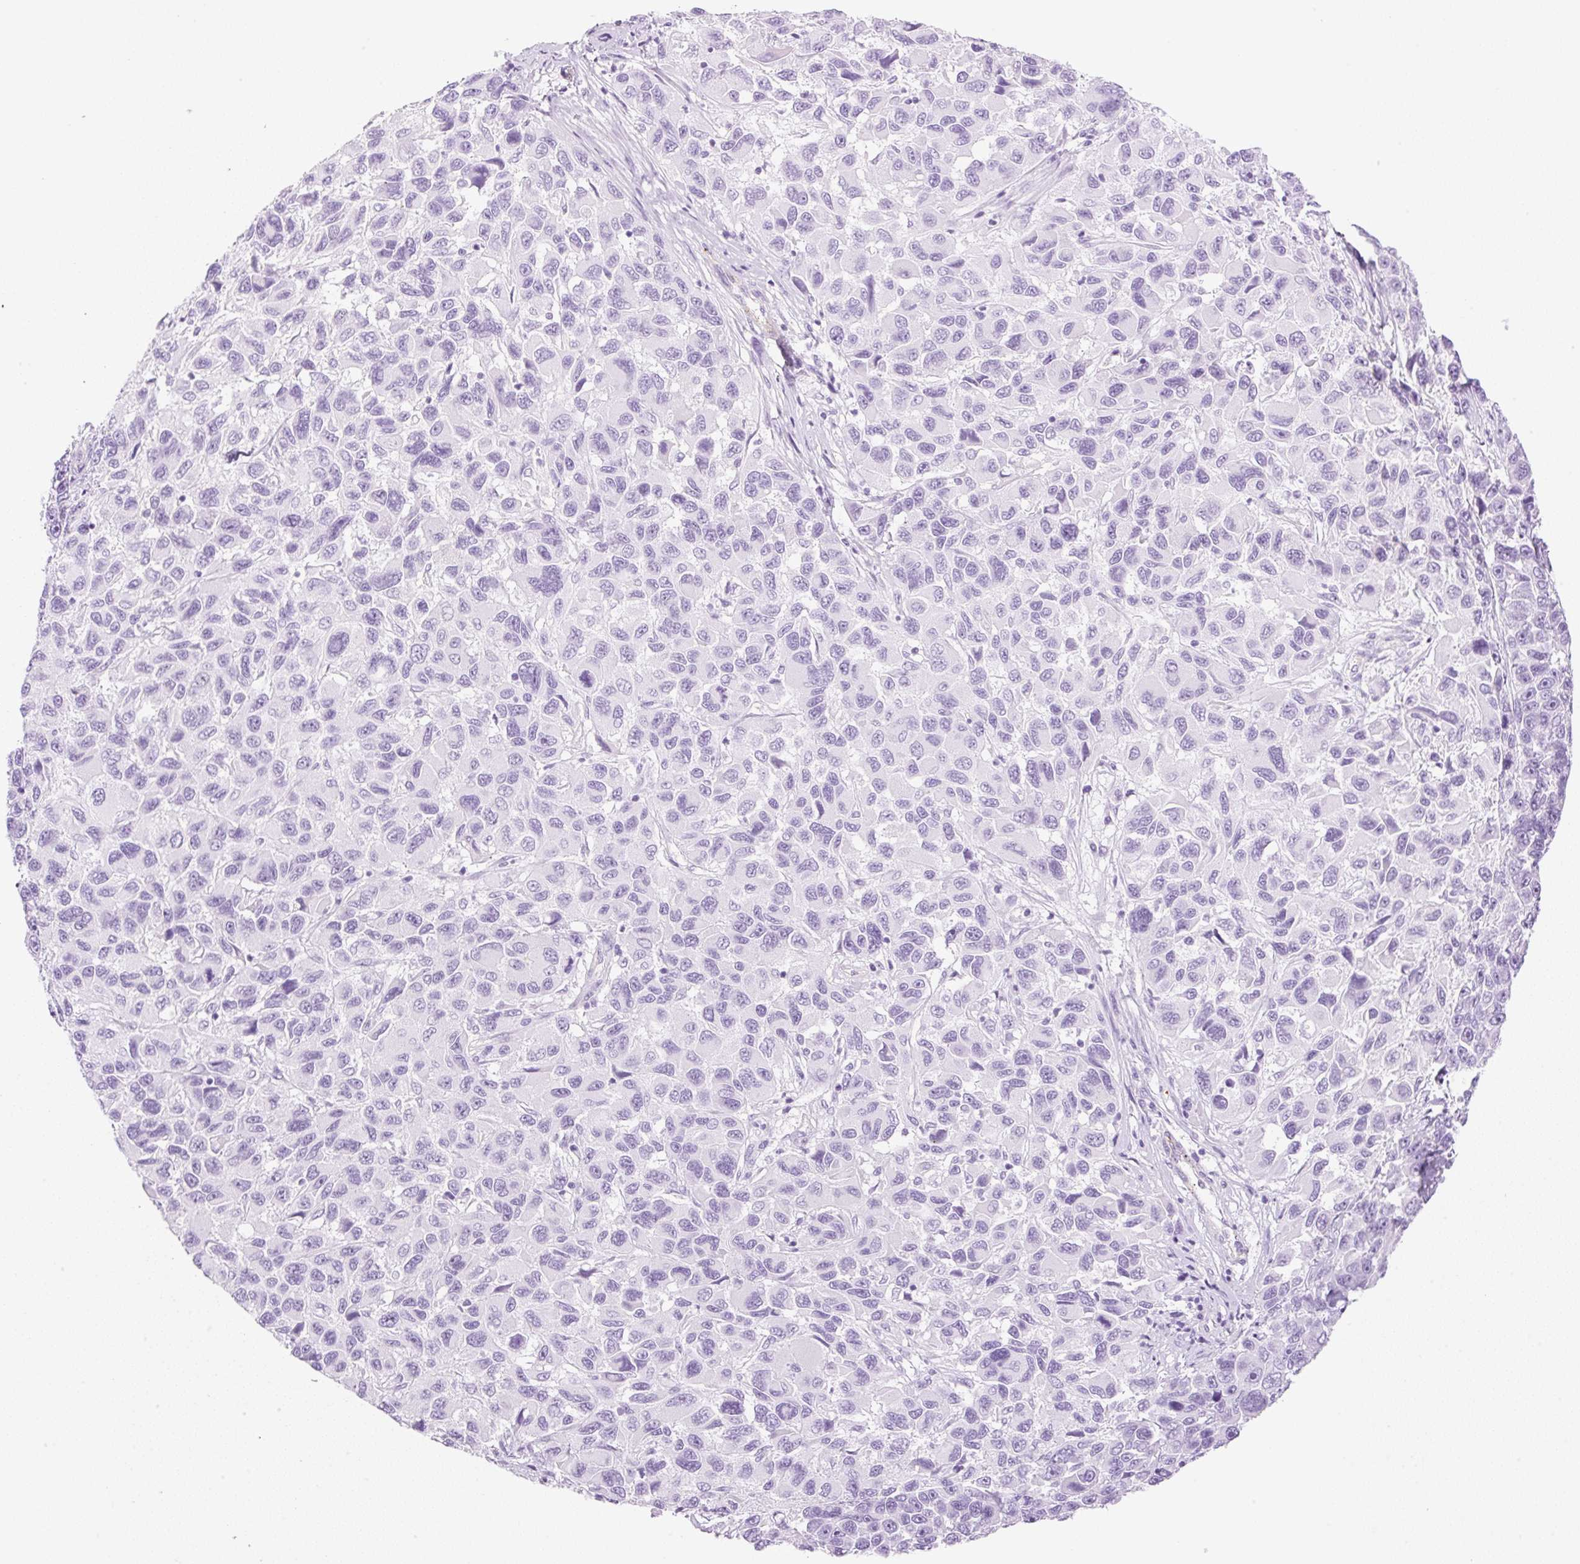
{"staining": {"intensity": "negative", "quantity": "none", "location": "none"}, "tissue": "melanoma", "cell_type": "Tumor cells", "image_type": "cancer", "snomed": [{"axis": "morphology", "description": "Malignant melanoma, NOS"}, {"axis": "topography", "description": "Skin"}], "caption": "High magnification brightfield microscopy of melanoma stained with DAB (3,3'-diaminobenzidine) (brown) and counterstained with hematoxylin (blue): tumor cells show no significant expression.", "gene": "EHD3", "patient": {"sex": "male", "age": 53}}